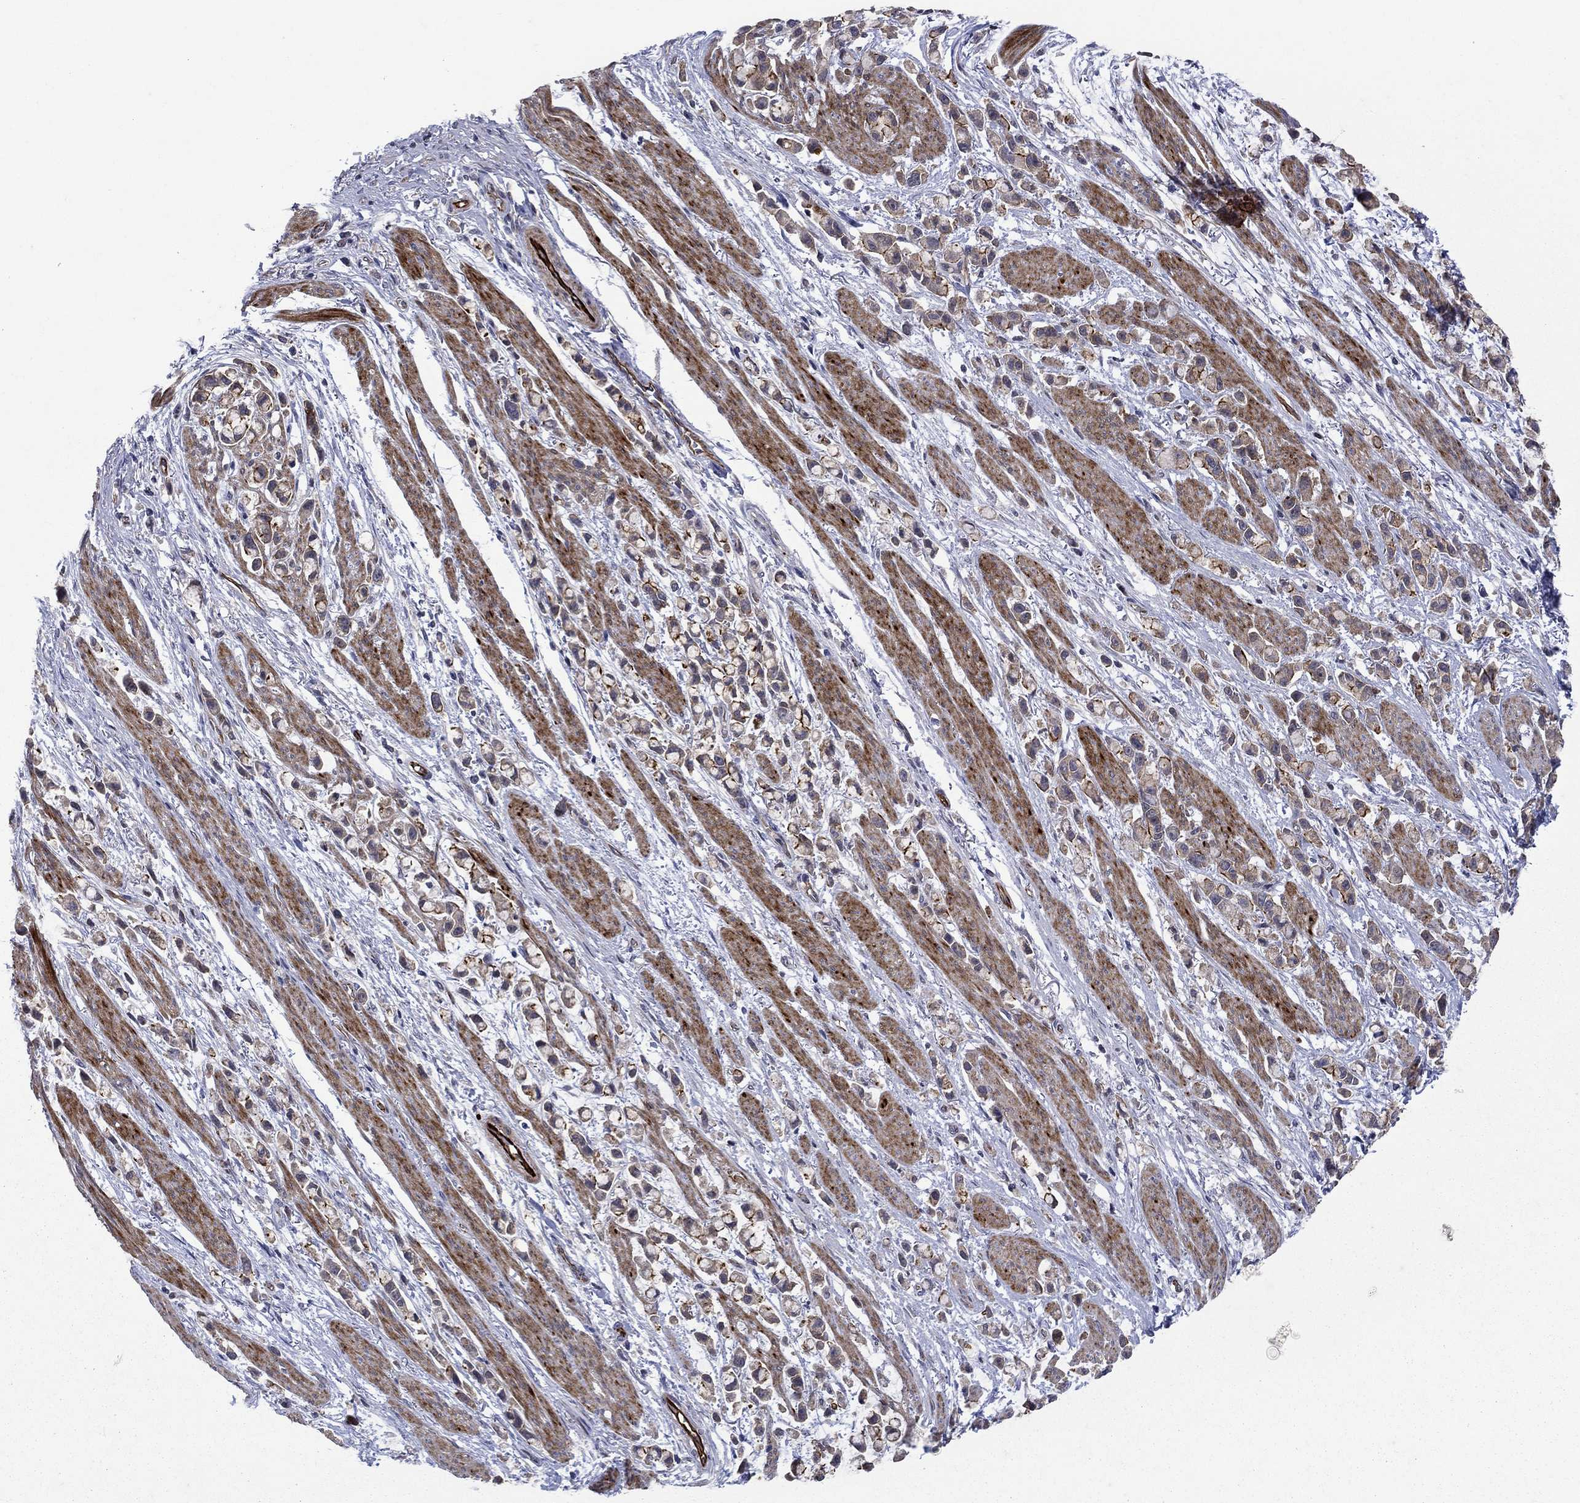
{"staining": {"intensity": "strong", "quantity": "<25%", "location": "cytoplasmic/membranous"}, "tissue": "stomach cancer", "cell_type": "Tumor cells", "image_type": "cancer", "snomed": [{"axis": "morphology", "description": "Adenocarcinoma, NOS"}, {"axis": "topography", "description": "Stomach"}], "caption": "Immunohistochemical staining of human stomach adenocarcinoma shows medium levels of strong cytoplasmic/membranous expression in approximately <25% of tumor cells.", "gene": "SLC7A1", "patient": {"sex": "female", "age": 81}}